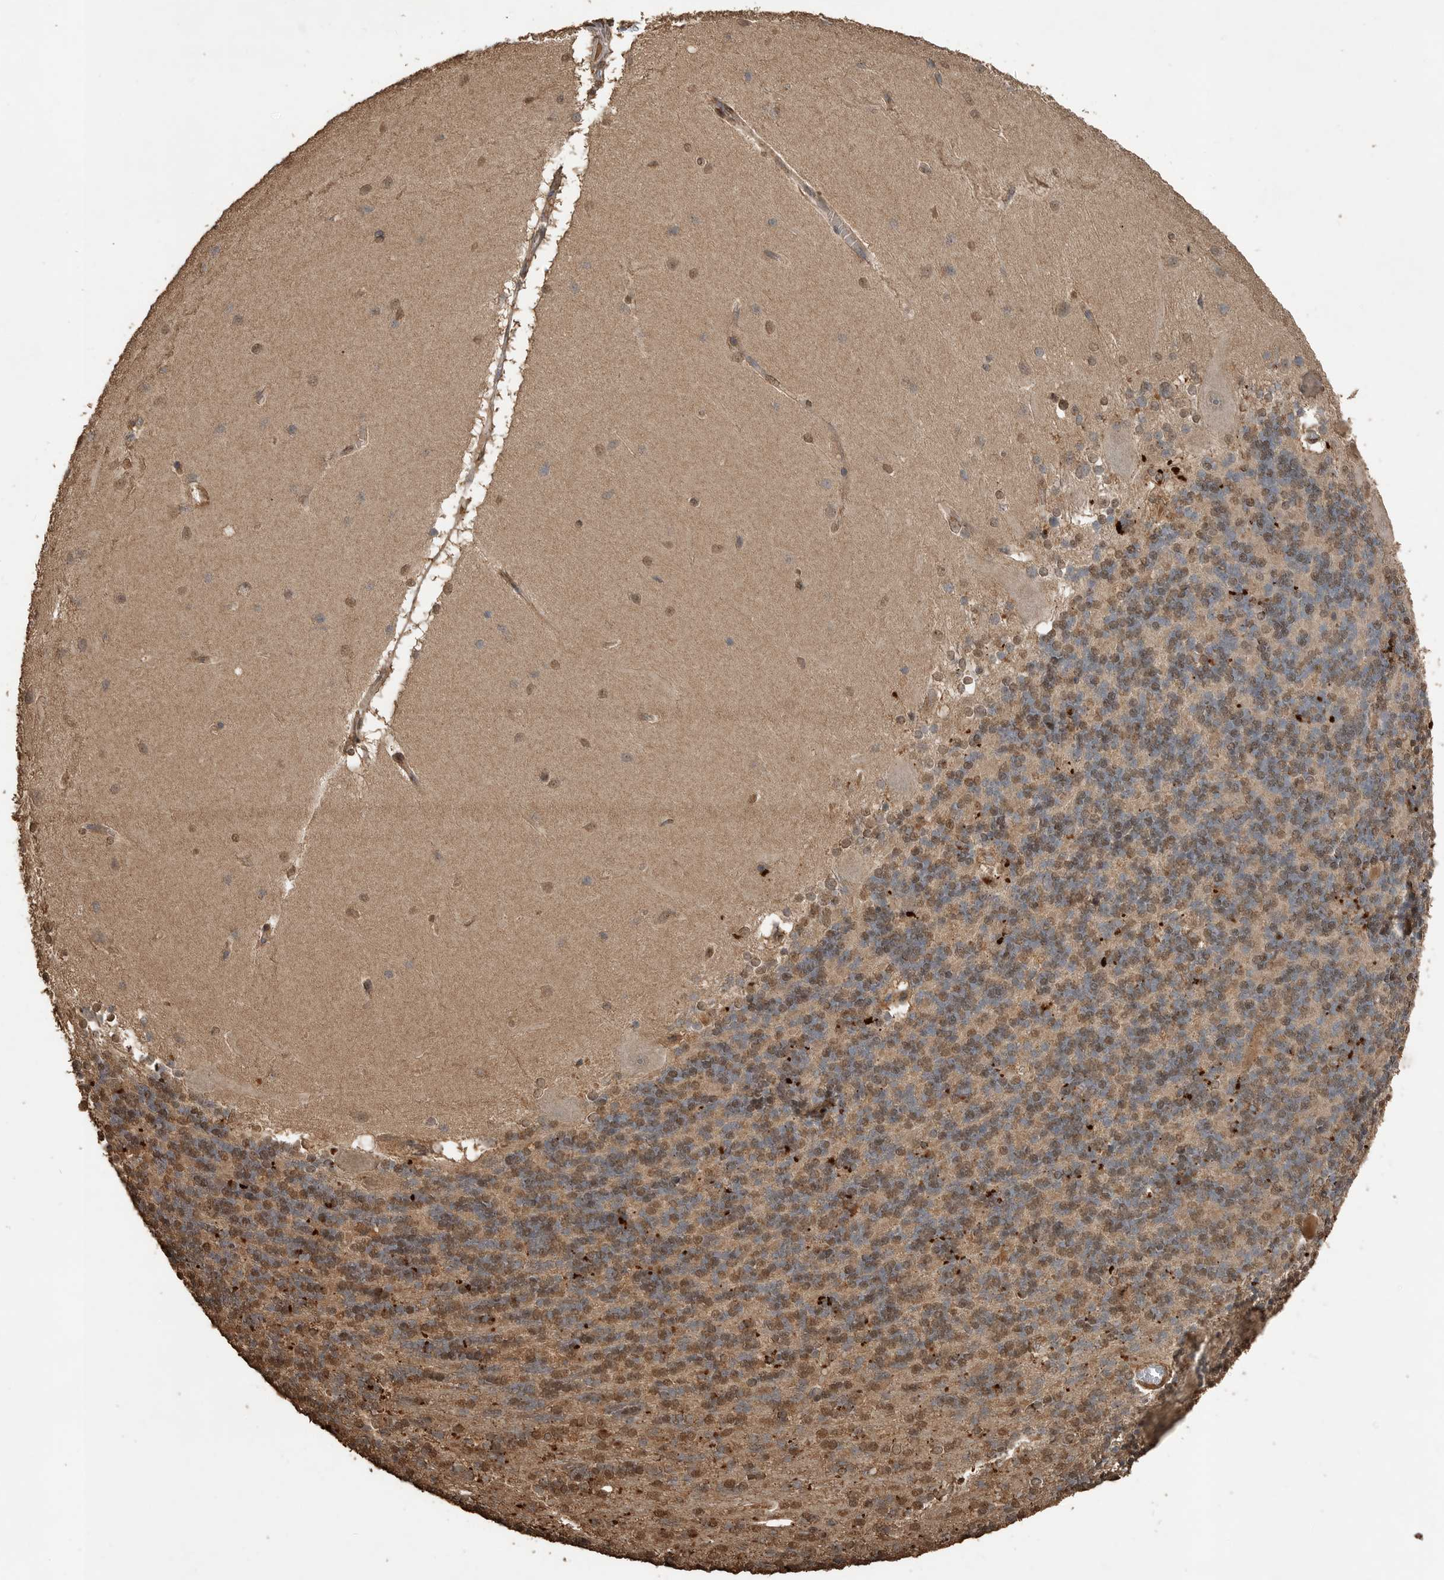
{"staining": {"intensity": "moderate", "quantity": "25%-75%", "location": "cytoplasmic/membranous,nuclear"}, "tissue": "cerebellum", "cell_type": "Cells in granular layer", "image_type": "normal", "snomed": [{"axis": "morphology", "description": "Normal tissue, NOS"}, {"axis": "topography", "description": "Cerebellum"}], "caption": "Cerebellum stained with DAB (3,3'-diaminobenzidine) immunohistochemistry (IHC) reveals medium levels of moderate cytoplasmic/membranous,nuclear positivity in approximately 25%-75% of cells in granular layer.", "gene": "BLZF1", "patient": {"sex": "female", "age": 54}}